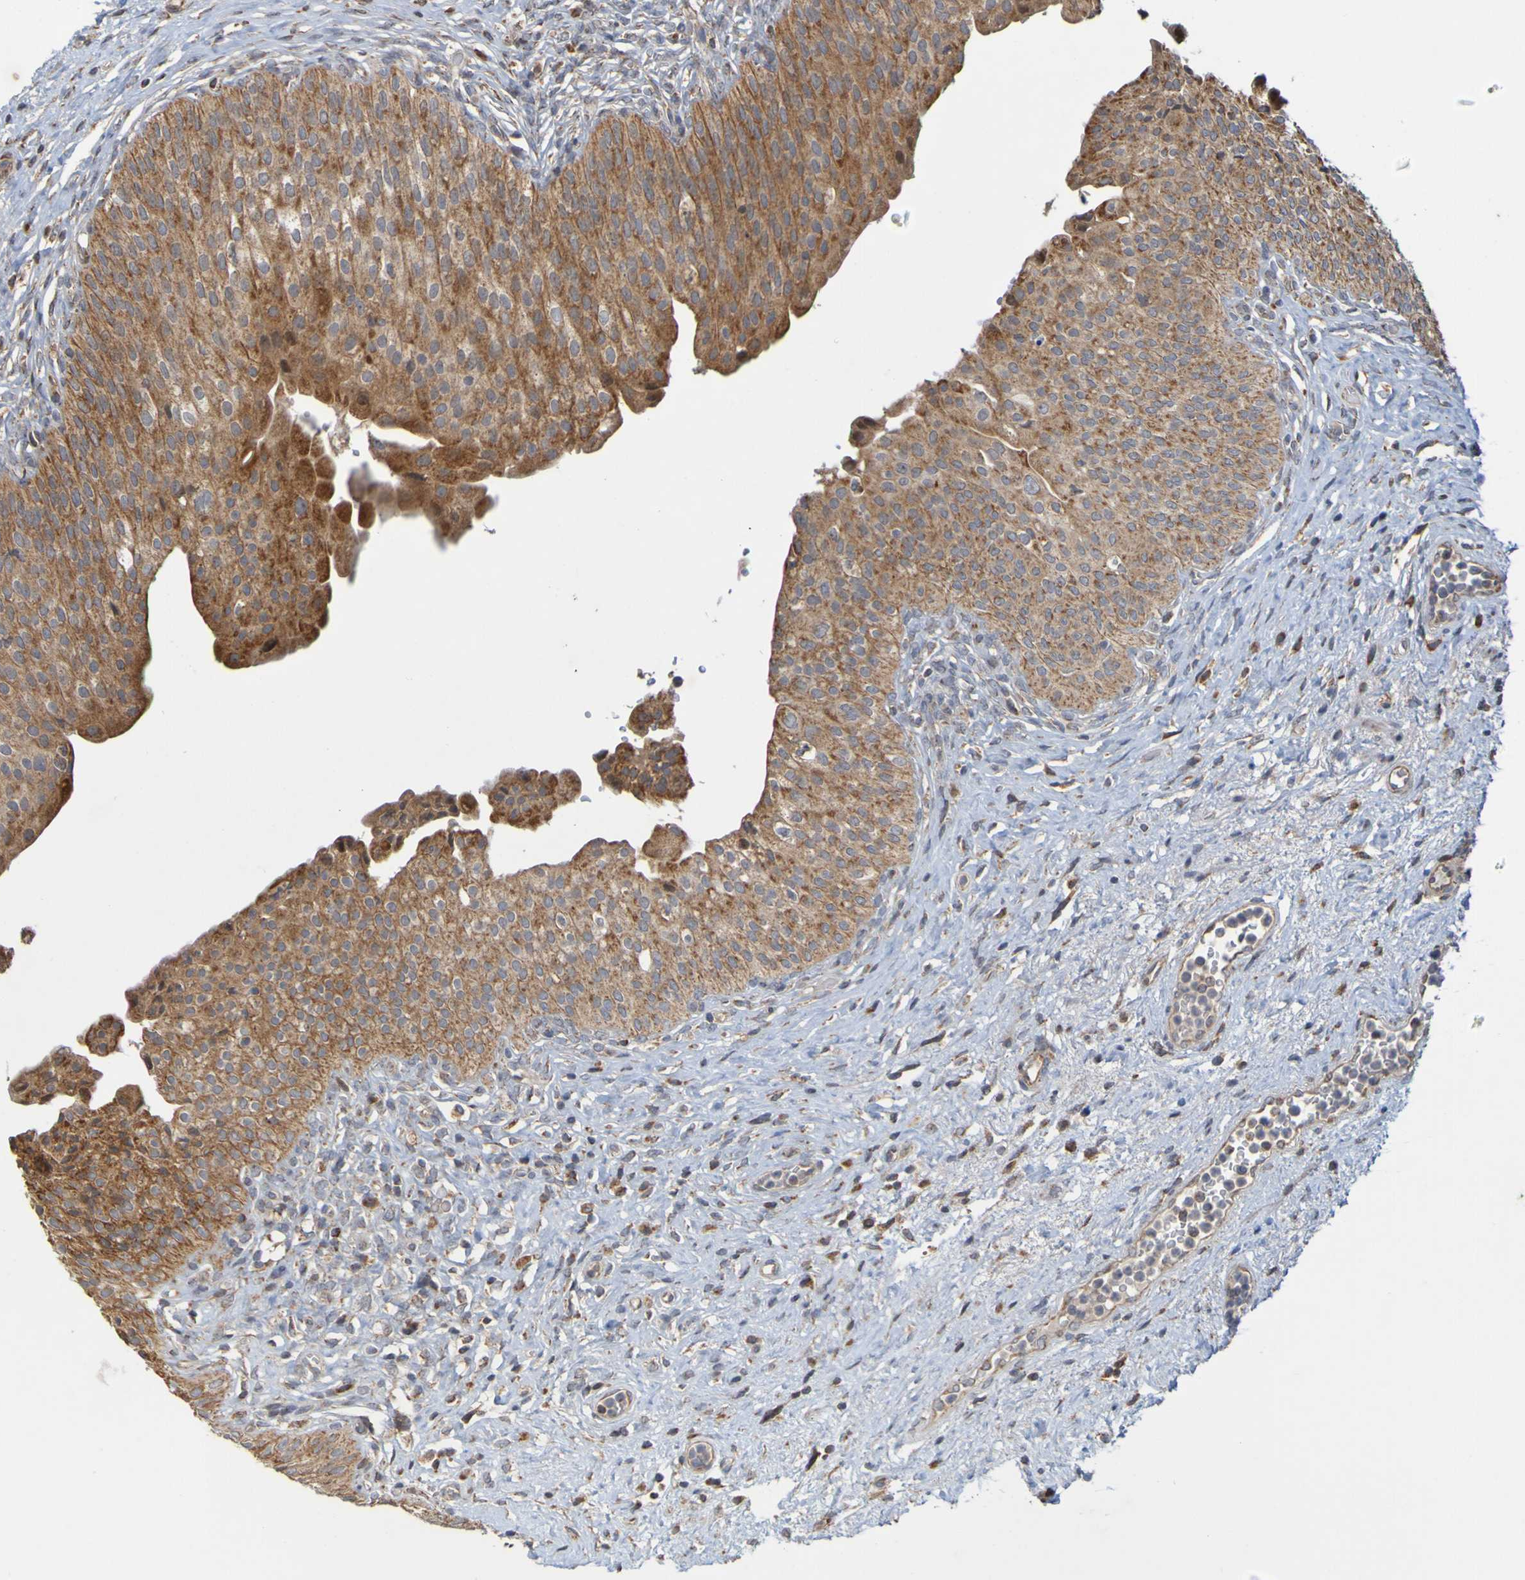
{"staining": {"intensity": "strong", "quantity": ">75%", "location": "cytoplasmic/membranous"}, "tissue": "urinary bladder", "cell_type": "Urothelial cells", "image_type": "normal", "snomed": [{"axis": "morphology", "description": "Normal tissue, NOS"}, {"axis": "topography", "description": "Urinary bladder"}], "caption": "Immunohistochemistry (IHC) staining of normal urinary bladder, which exhibits high levels of strong cytoplasmic/membranous staining in approximately >75% of urothelial cells indicating strong cytoplasmic/membranous protein positivity. The staining was performed using DAB (brown) for protein detection and nuclei were counterstained in hematoxylin (blue).", "gene": "TMBIM1", "patient": {"sex": "male", "age": 46}}